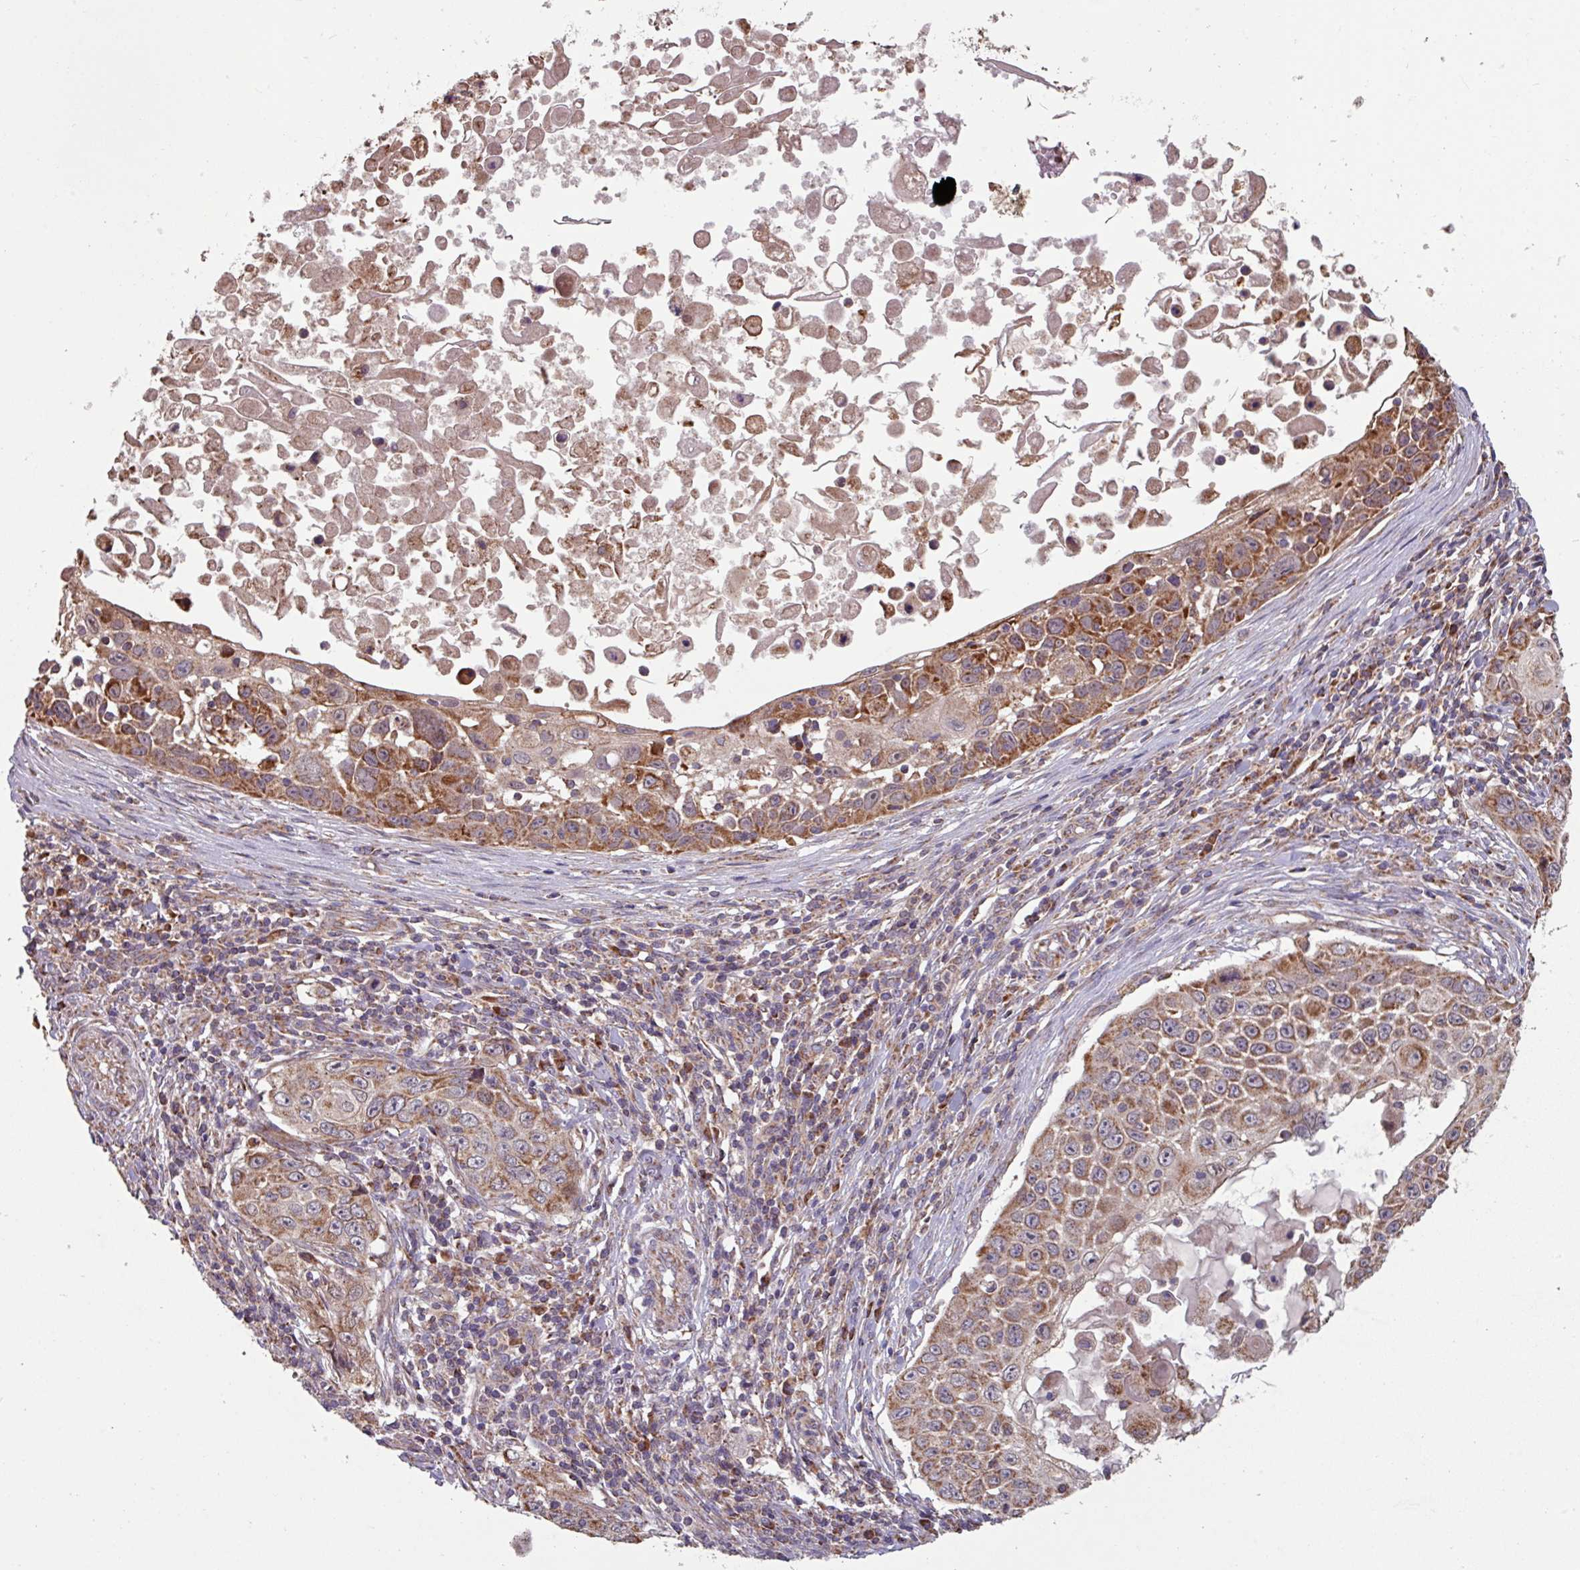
{"staining": {"intensity": "moderate", "quantity": ">75%", "location": "cytoplasmic/membranous"}, "tissue": "skin cancer", "cell_type": "Tumor cells", "image_type": "cancer", "snomed": [{"axis": "morphology", "description": "Squamous cell carcinoma, NOS"}, {"axis": "topography", "description": "Skin"}], "caption": "This image reveals skin cancer (squamous cell carcinoma) stained with IHC to label a protein in brown. The cytoplasmic/membranous of tumor cells show moderate positivity for the protein. Nuclei are counter-stained blue.", "gene": "COX7C", "patient": {"sex": "male", "age": 24}}